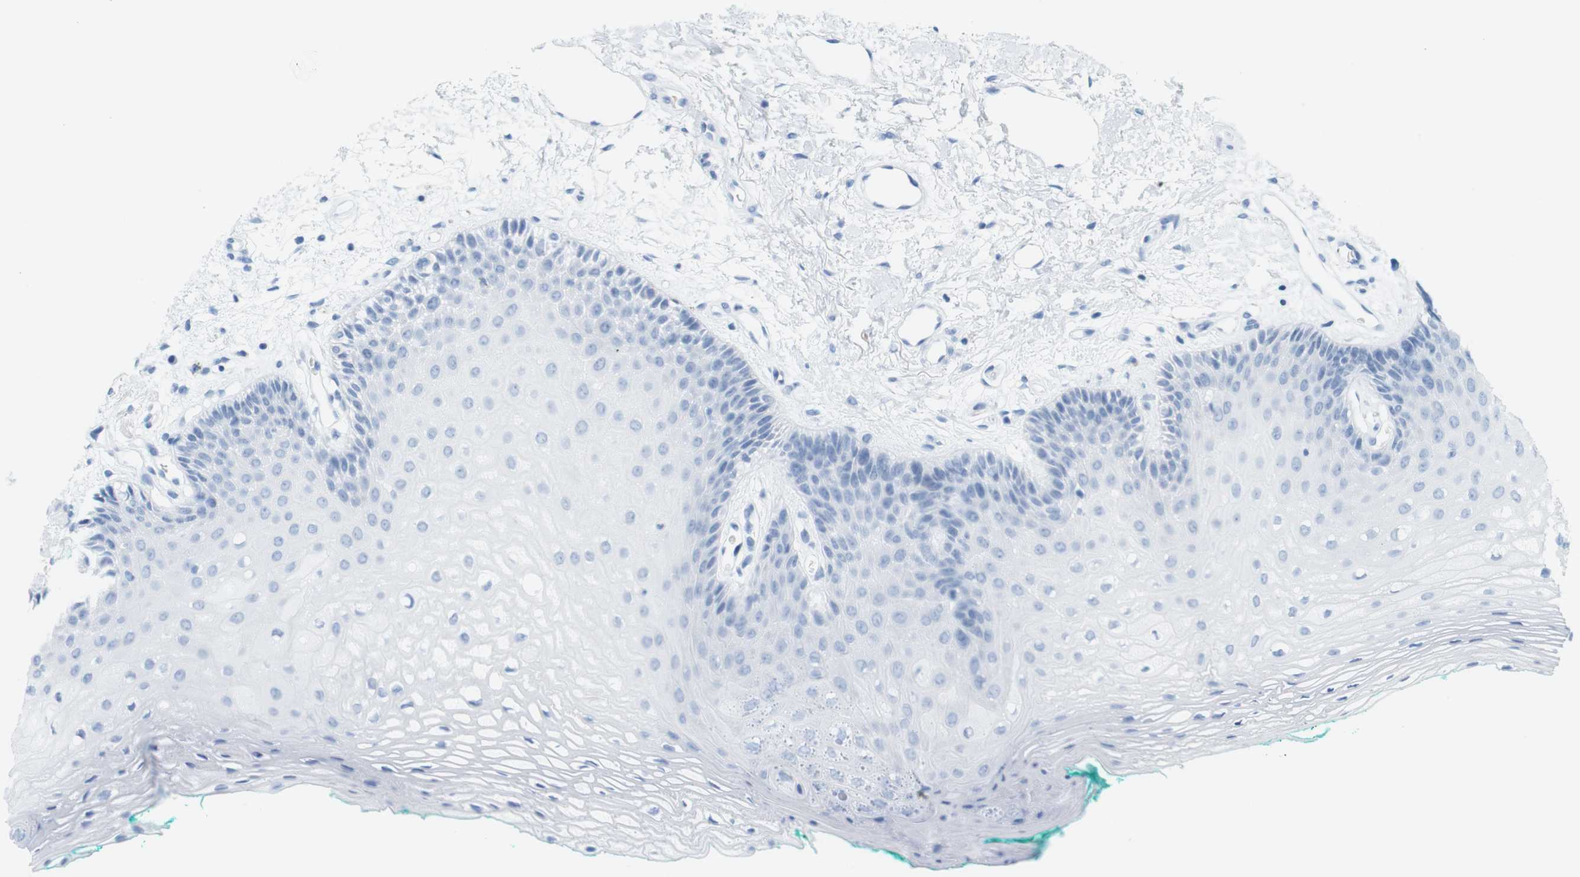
{"staining": {"intensity": "negative", "quantity": "none", "location": "none"}, "tissue": "oral mucosa", "cell_type": "Squamous epithelial cells", "image_type": "normal", "snomed": [{"axis": "morphology", "description": "Normal tissue, NOS"}, {"axis": "topography", "description": "Skeletal muscle"}, {"axis": "topography", "description": "Oral tissue"}, {"axis": "topography", "description": "Peripheral nerve tissue"}], "caption": "Immunohistochemistry of unremarkable oral mucosa displays no staining in squamous epithelial cells. The staining is performed using DAB (3,3'-diaminobenzidine) brown chromogen with nuclei counter-stained in using hematoxylin.", "gene": "TNNT2", "patient": {"sex": "female", "age": 84}}